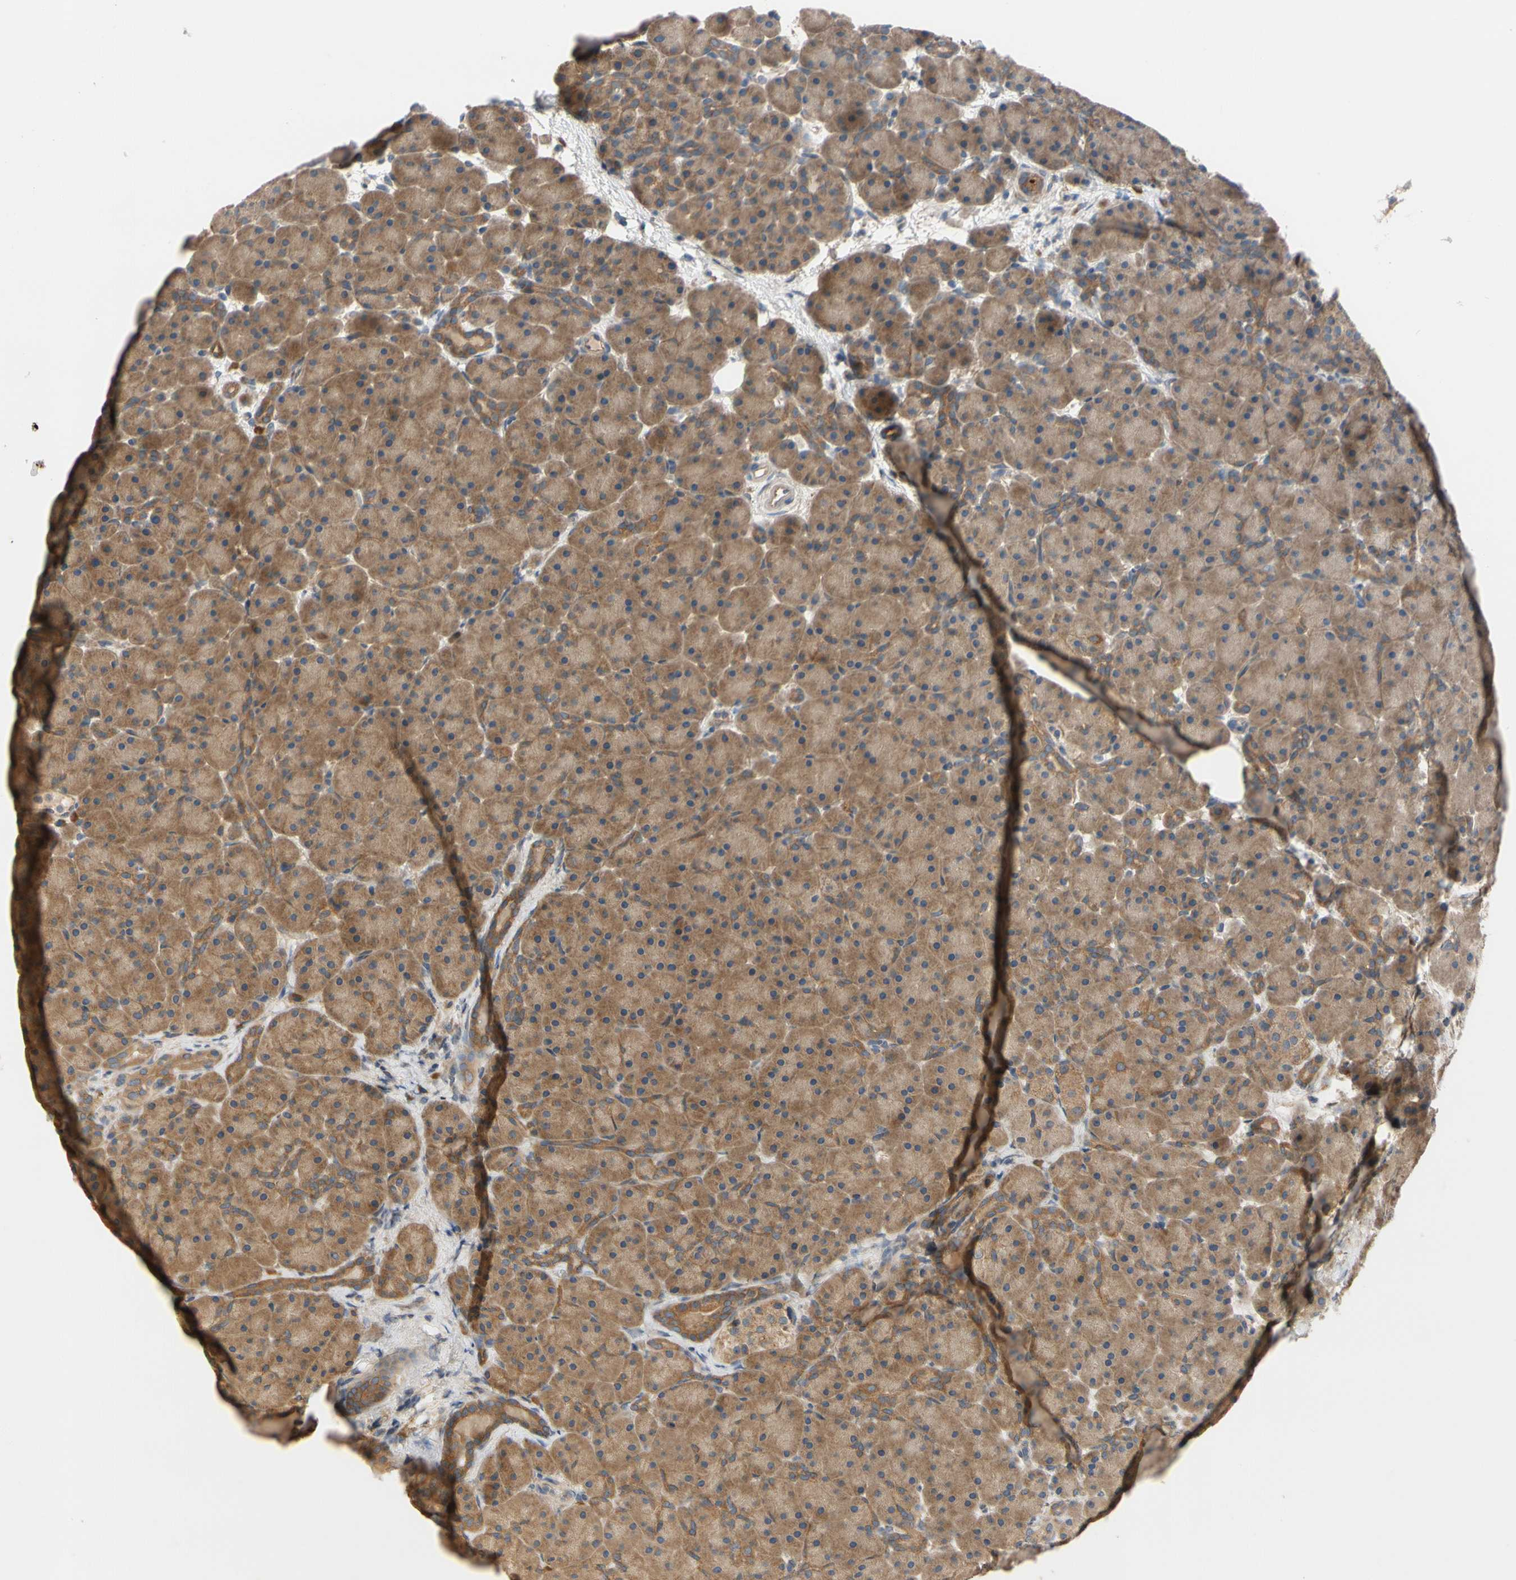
{"staining": {"intensity": "moderate", "quantity": ">75%", "location": "cytoplasmic/membranous"}, "tissue": "pancreas", "cell_type": "Exocrine glandular cells", "image_type": "normal", "snomed": [{"axis": "morphology", "description": "Normal tissue, NOS"}, {"axis": "topography", "description": "Pancreas"}], "caption": "A brown stain highlights moderate cytoplasmic/membranous expression of a protein in exocrine glandular cells of unremarkable pancreas. Using DAB (brown) and hematoxylin (blue) stains, captured at high magnification using brightfield microscopy.", "gene": "MBTPS2", "patient": {"sex": "male", "age": 66}}